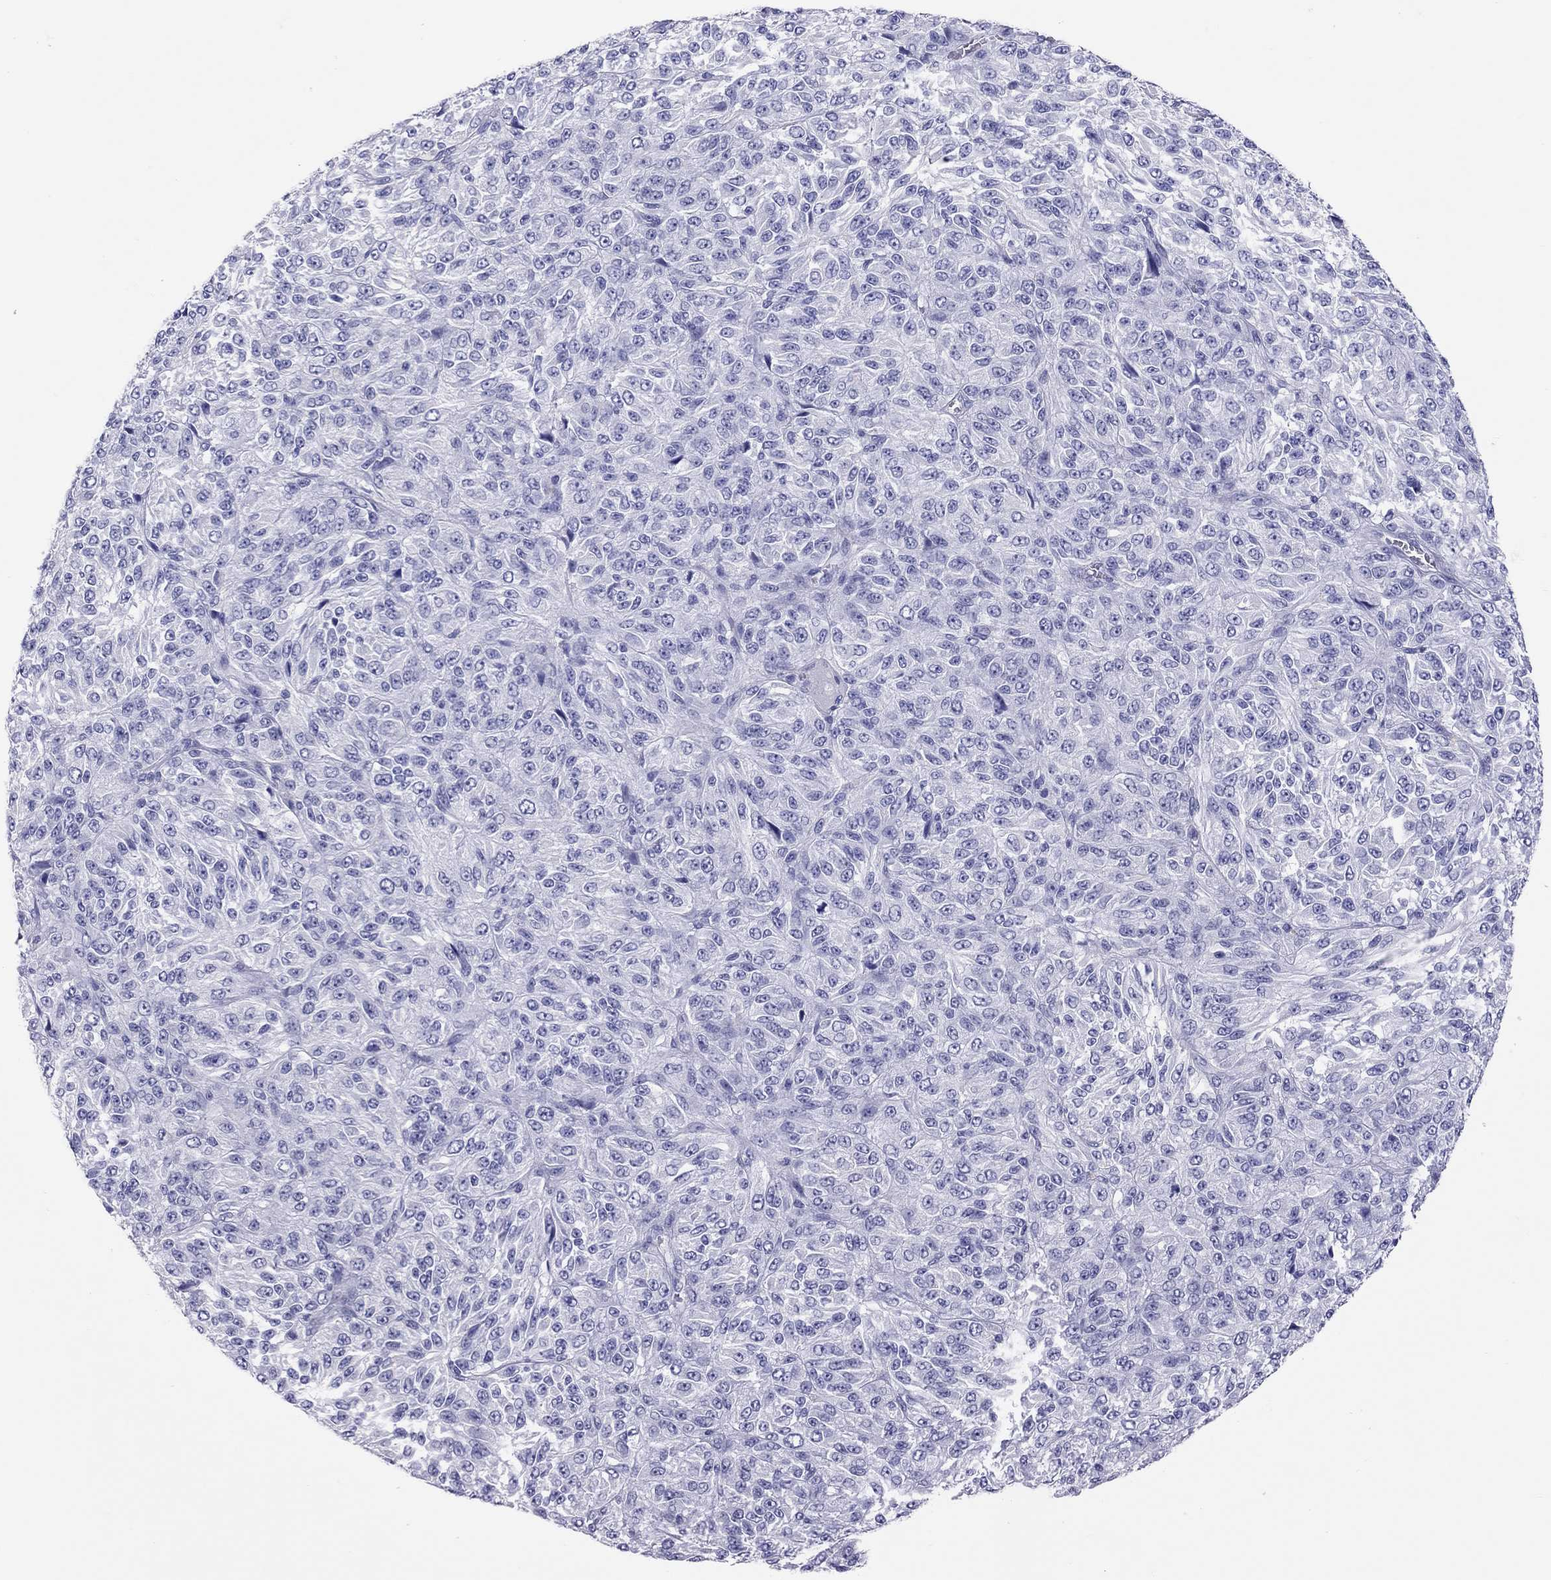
{"staining": {"intensity": "negative", "quantity": "none", "location": "none"}, "tissue": "melanoma", "cell_type": "Tumor cells", "image_type": "cancer", "snomed": [{"axis": "morphology", "description": "Malignant melanoma, Metastatic site"}, {"axis": "topography", "description": "Brain"}], "caption": "Immunohistochemistry image of neoplastic tissue: human malignant melanoma (metastatic site) stained with DAB reveals no significant protein expression in tumor cells.", "gene": "PSMB11", "patient": {"sex": "female", "age": 56}}